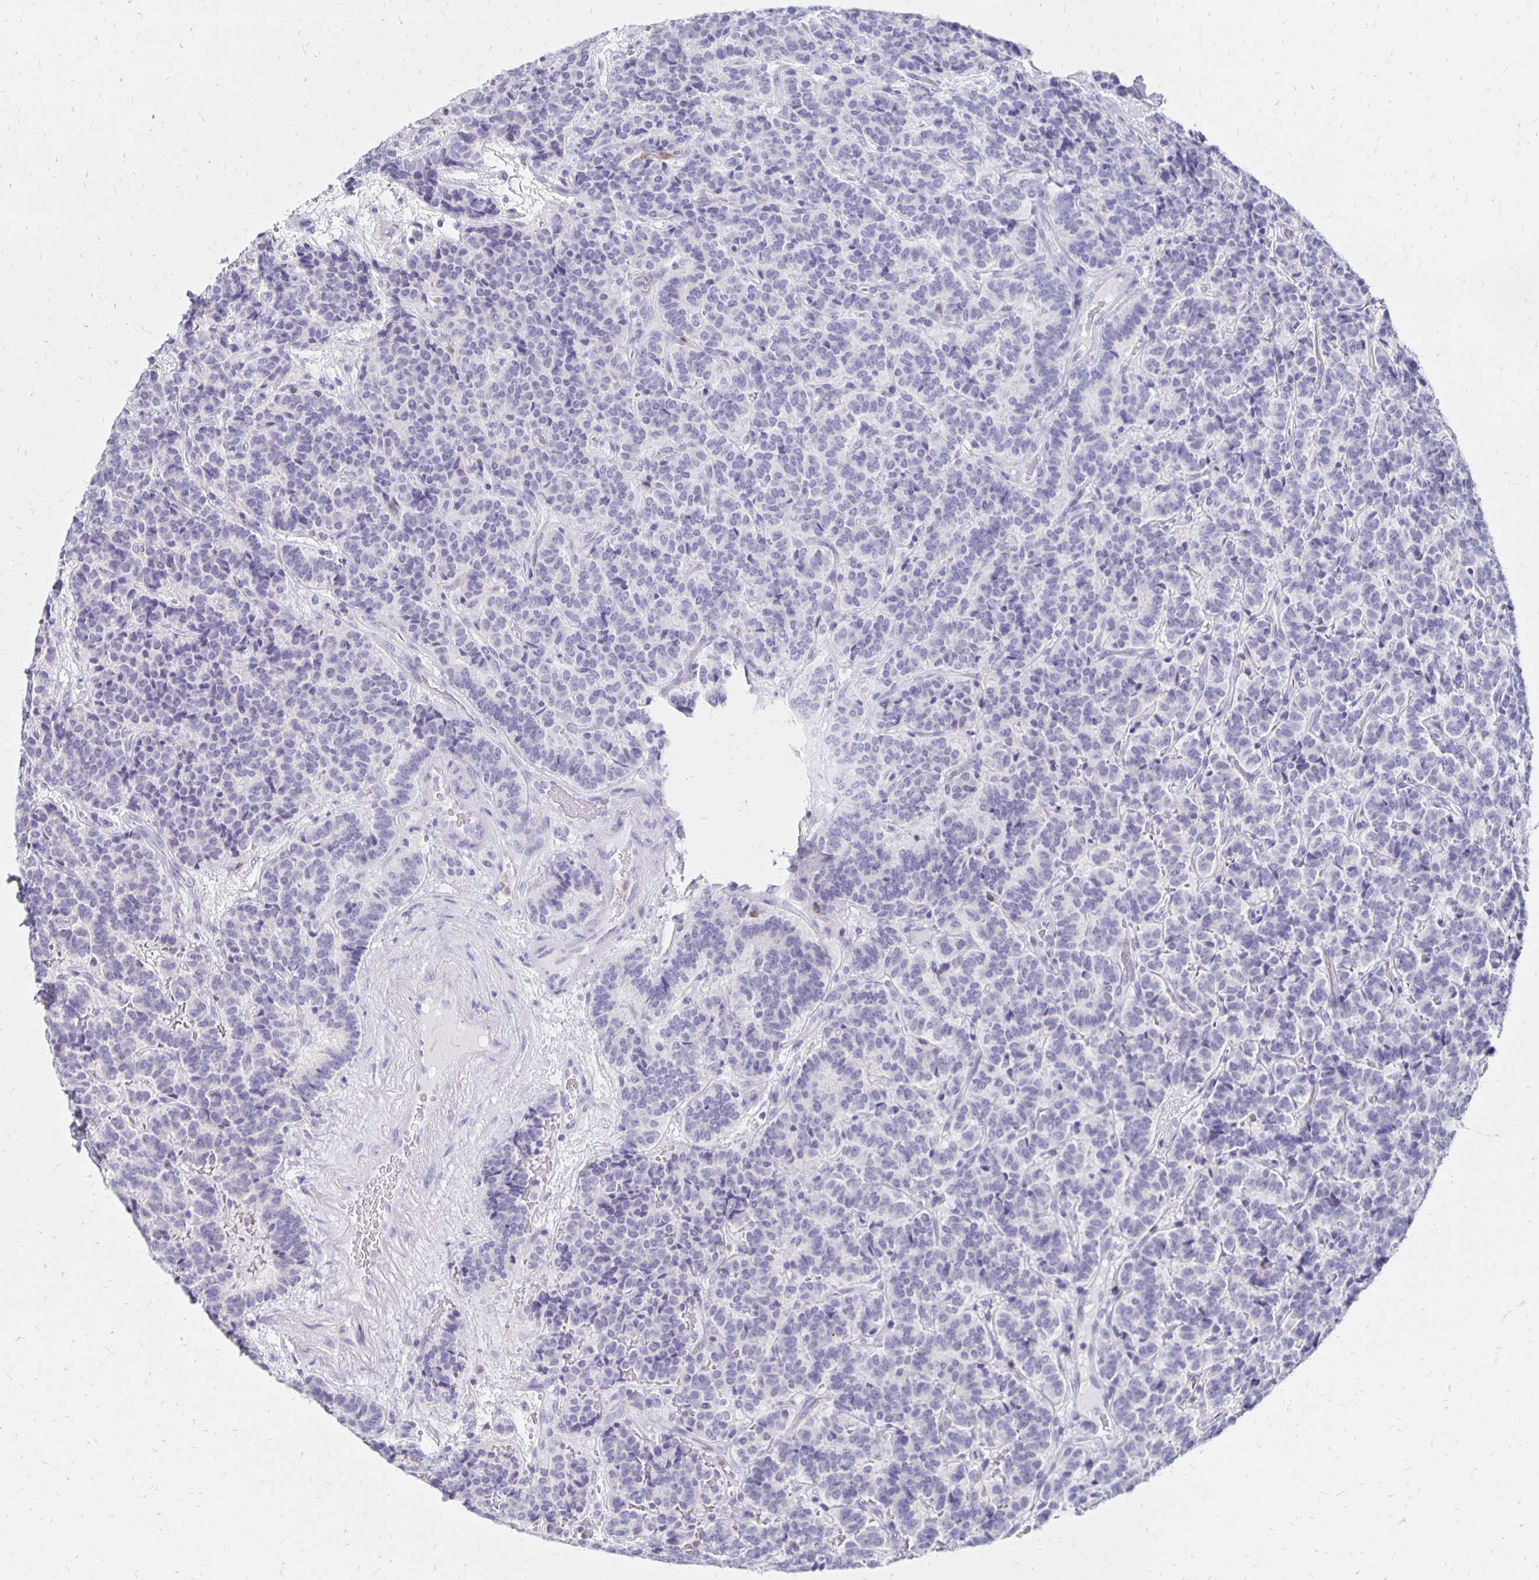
{"staining": {"intensity": "negative", "quantity": "none", "location": "none"}, "tissue": "carcinoid", "cell_type": "Tumor cells", "image_type": "cancer", "snomed": [{"axis": "morphology", "description": "Carcinoid, malignant, NOS"}, {"axis": "topography", "description": "Pancreas"}], "caption": "The micrograph exhibits no significant staining in tumor cells of carcinoid.", "gene": "SYT2", "patient": {"sex": "male", "age": 36}}